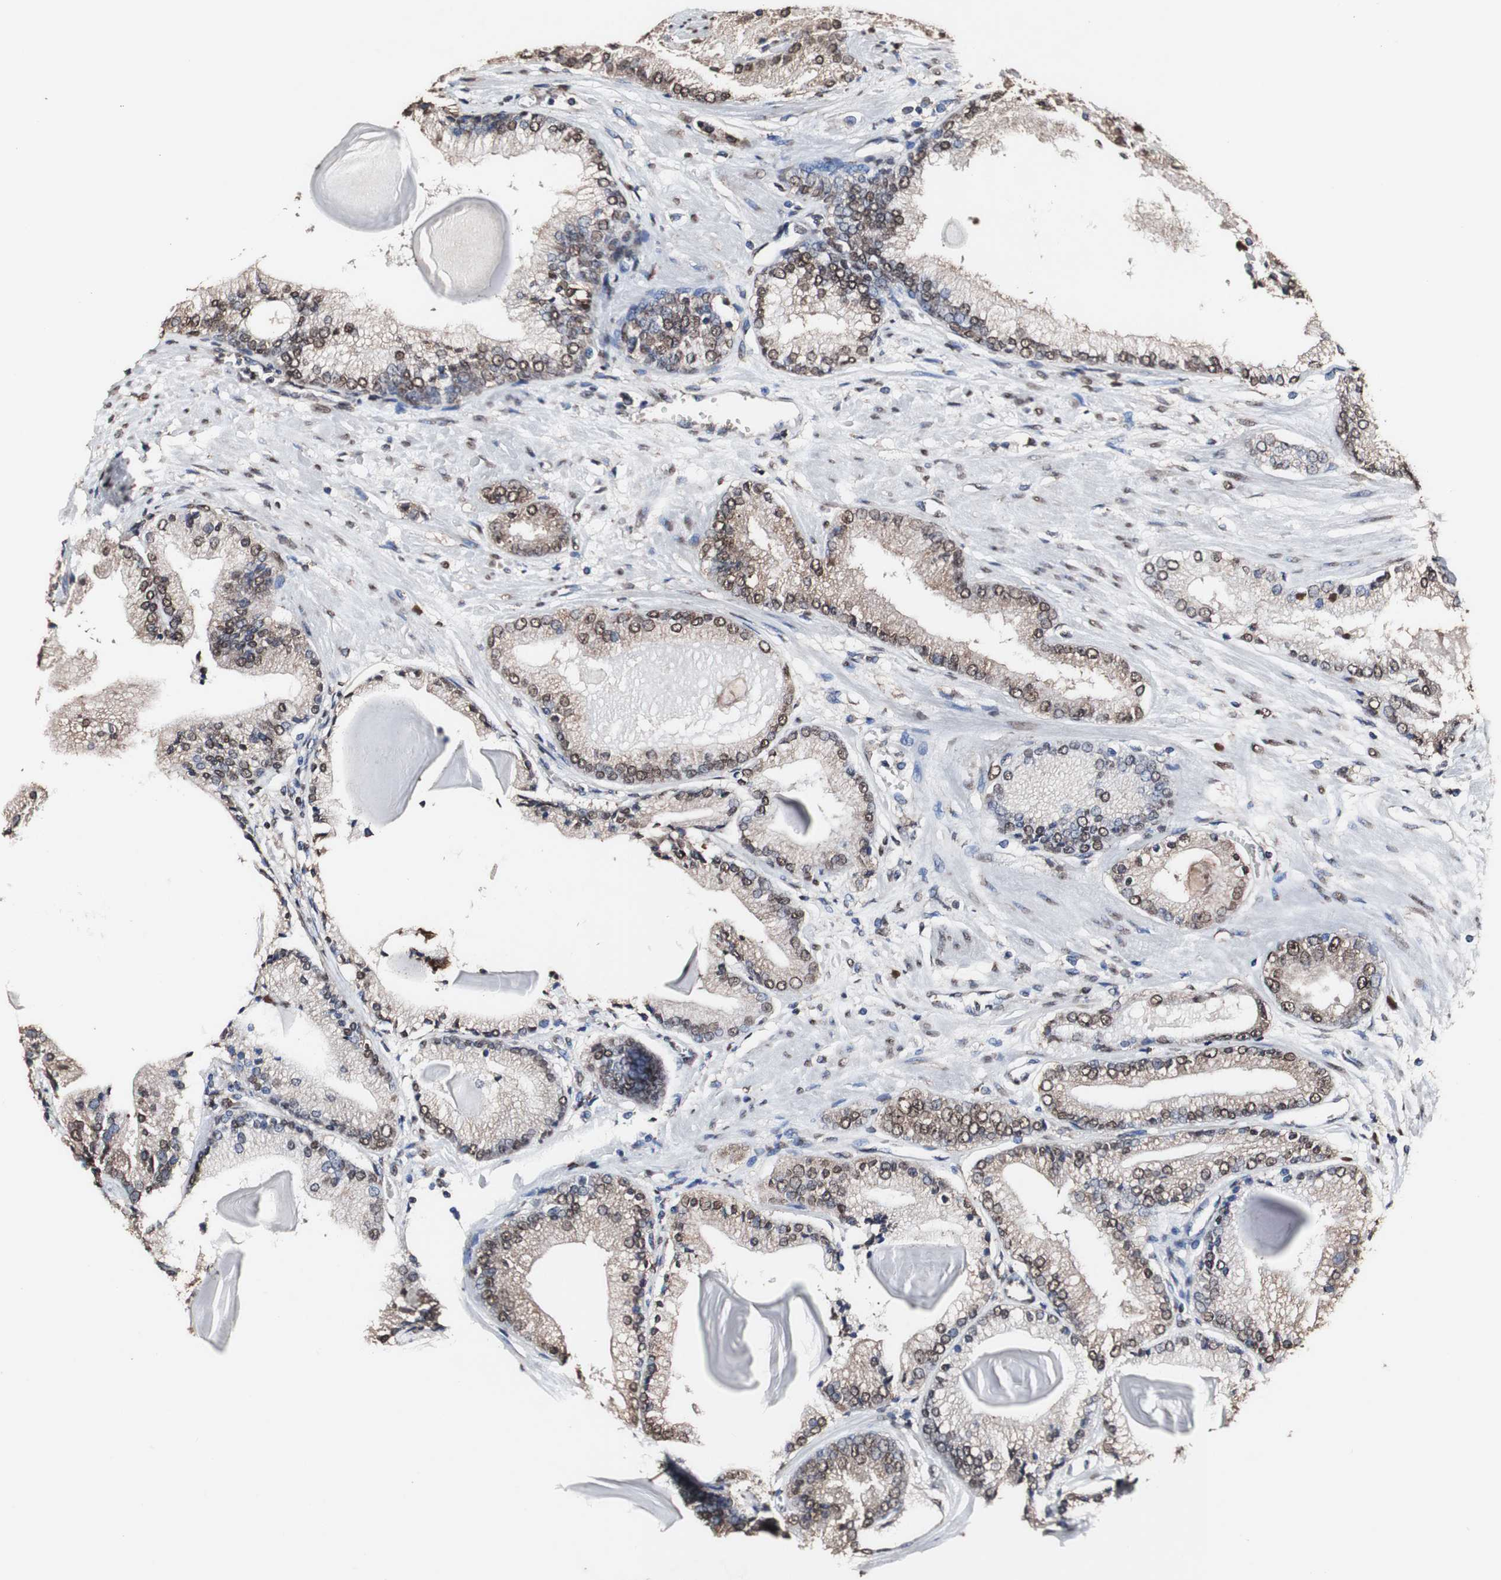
{"staining": {"intensity": "strong", "quantity": "25%-75%", "location": "cytoplasmic/membranous,nuclear"}, "tissue": "prostate cancer", "cell_type": "Tumor cells", "image_type": "cancer", "snomed": [{"axis": "morphology", "description": "Adenocarcinoma, Low grade"}, {"axis": "topography", "description": "Prostate"}], "caption": "Immunohistochemical staining of human prostate low-grade adenocarcinoma displays high levels of strong cytoplasmic/membranous and nuclear staining in about 25%-75% of tumor cells. Using DAB (brown) and hematoxylin (blue) stains, captured at high magnification using brightfield microscopy.", "gene": "PIDD1", "patient": {"sex": "male", "age": 59}}